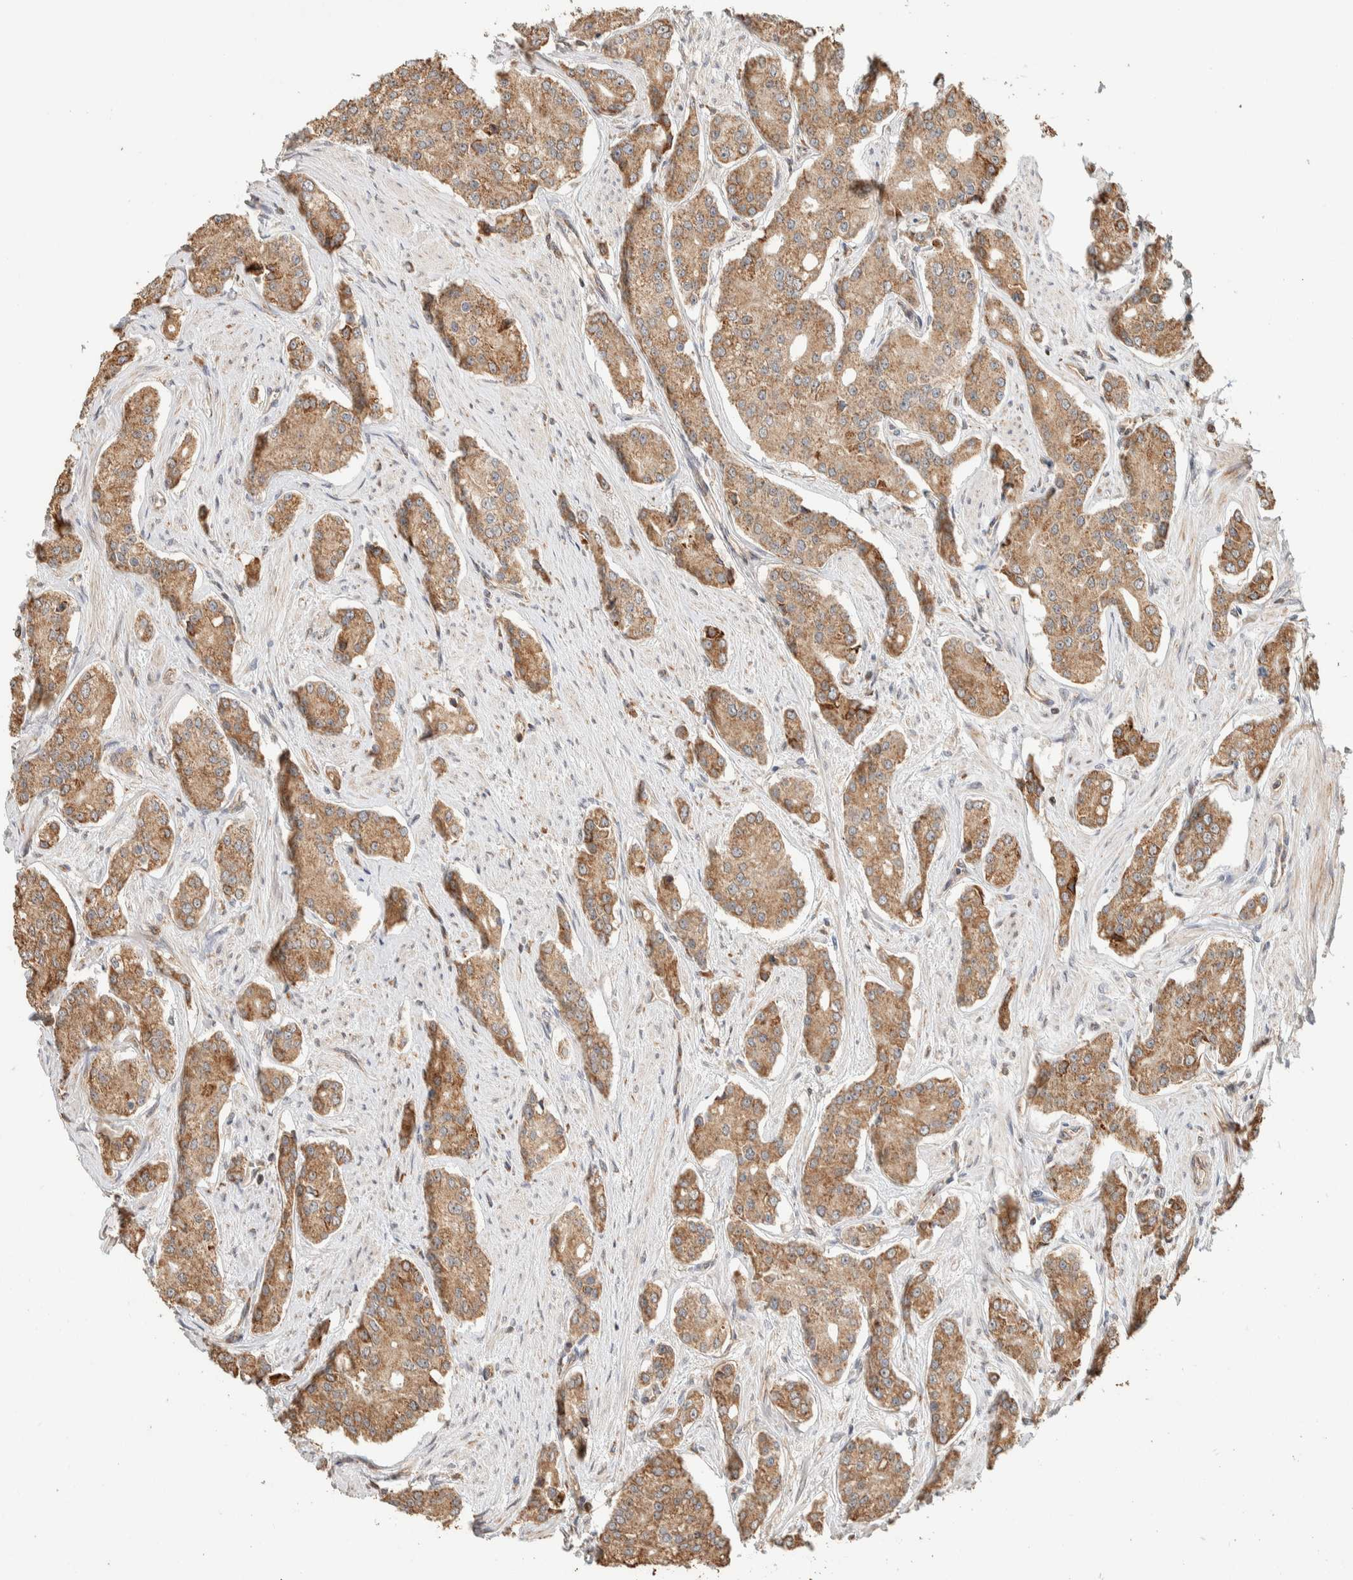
{"staining": {"intensity": "moderate", "quantity": ">75%", "location": "cytoplasmic/membranous"}, "tissue": "prostate cancer", "cell_type": "Tumor cells", "image_type": "cancer", "snomed": [{"axis": "morphology", "description": "Adenocarcinoma, High grade"}, {"axis": "topography", "description": "Prostate"}], "caption": "Human high-grade adenocarcinoma (prostate) stained for a protein (brown) reveals moderate cytoplasmic/membranous positive positivity in approximately >75% of tumor cells.", "gene": "KIF9", "patient": {"sex": "male", "age": 71}}